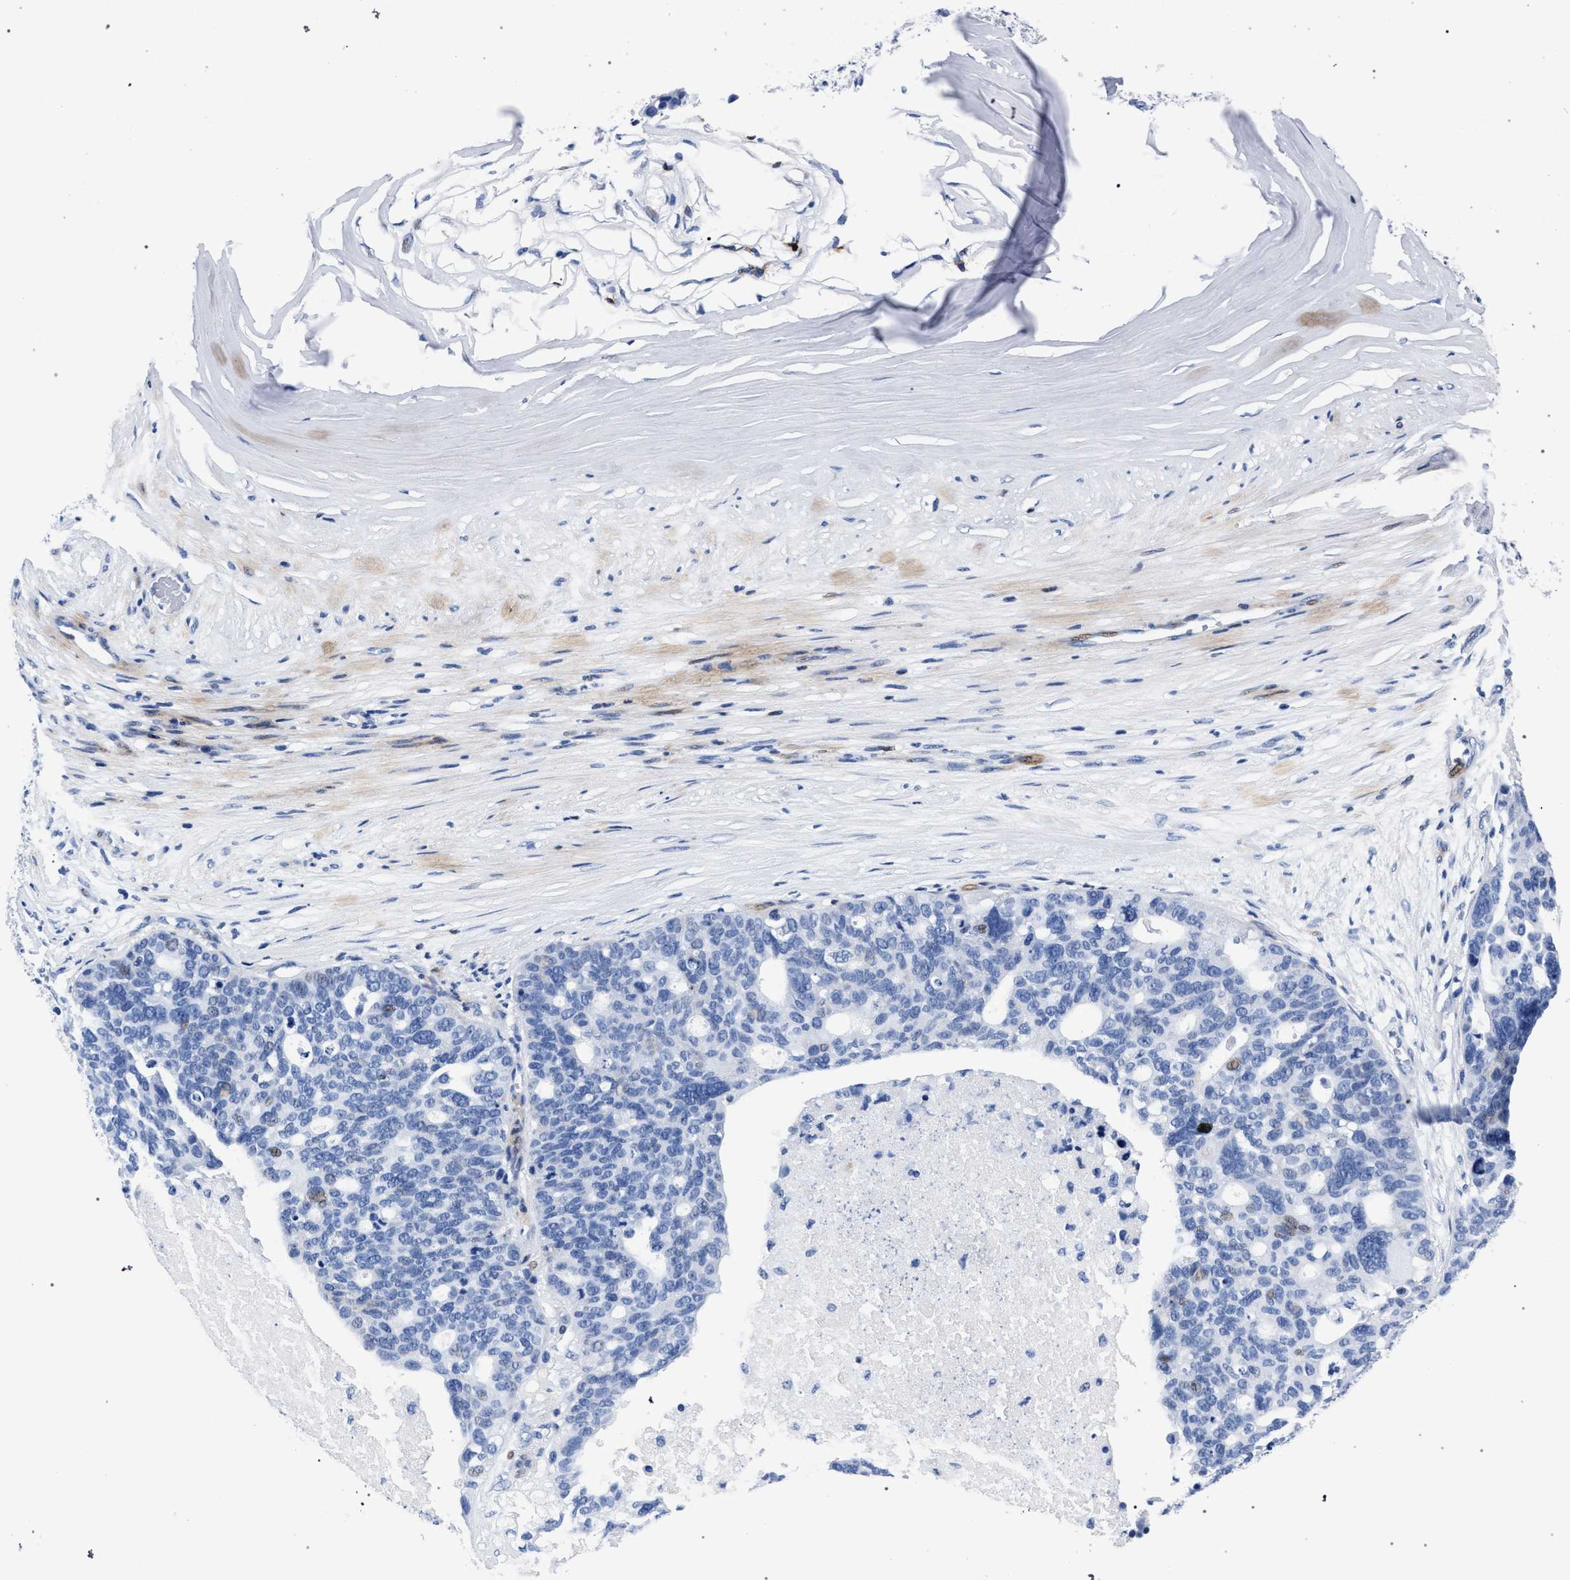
{"staining": {"intensity": "negative", "quantity": "none", "location": "none"}, "tissue": "ovarian cancer", "cell_type": "Tumor cells", "image_type": "cancer", "snomed": [{"axis": "morphology", "description": "Cystadenocarcinoma, serous, NOS"}, {"axis": "topography", "description": "Ovary"}], "caption": "The histopathology image displays no significant staining in tumor cells of ovarian cancer.", "gene": "KLRK1", "patient": {"sex": "female", "age": 59}}